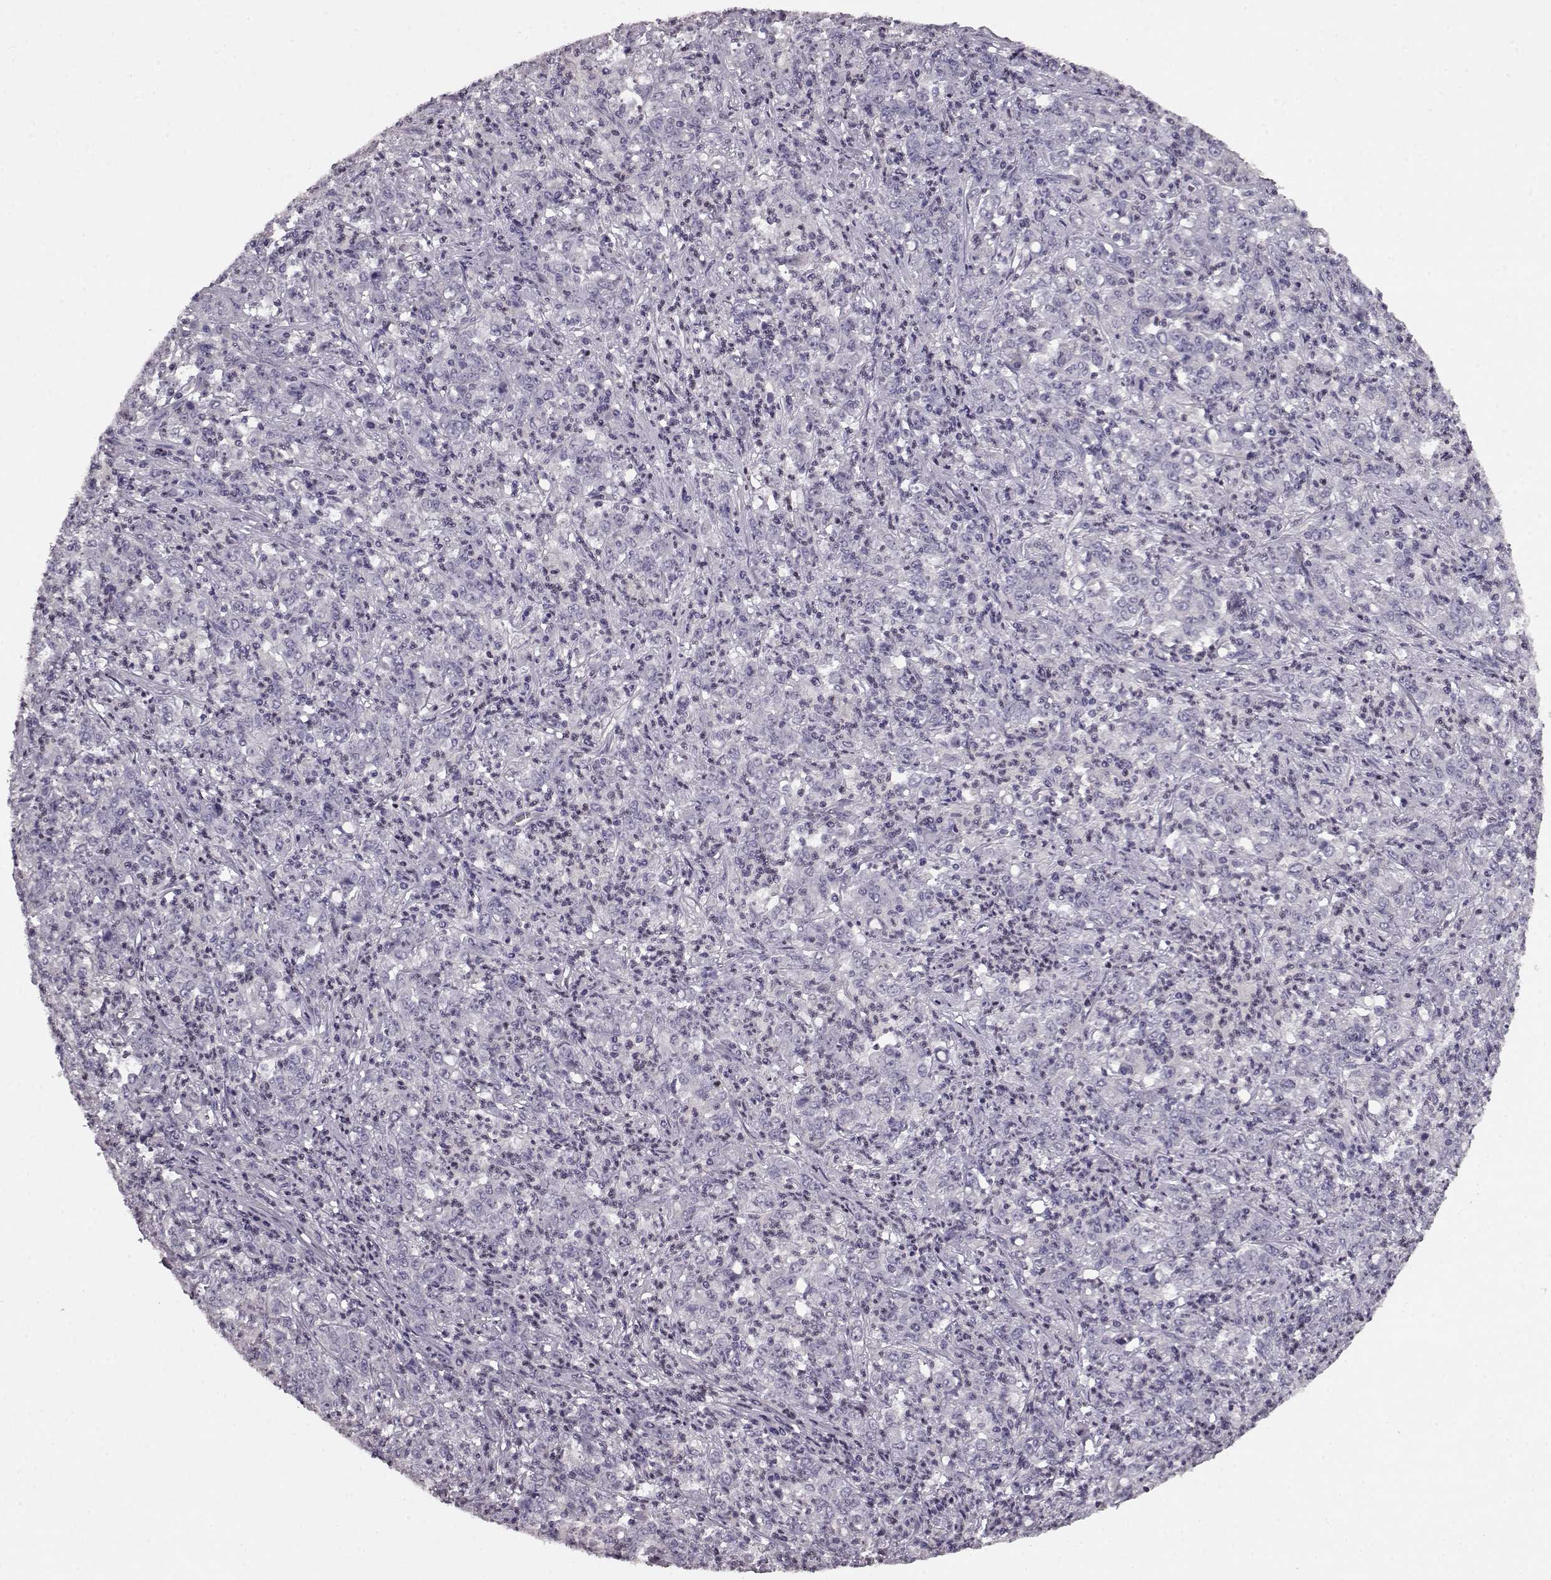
{"staining": {"intensity": "negative", "quantity": "none", "location": "none"}, "tissue": "stomach cancer", "cell_type": "Tumor cells", "image_type": "cancer", "snomed": [{"axis": "morphology", "description": "Adenocarcinoma, NOS"}, {"axis": "topography", "description": "Stomach, lower"}], "caption": "Immunohistochemistry (IHC) histopathology image of stomach cancer stained for a protein (brown), which exhibits no positivity in tumor cells. (DAB immunohistochemistry (IHC) visualized using brightfield microscopy, high magnification).", "gene": "RP1L1", "patient": {"sex": "female", "age": 71}}